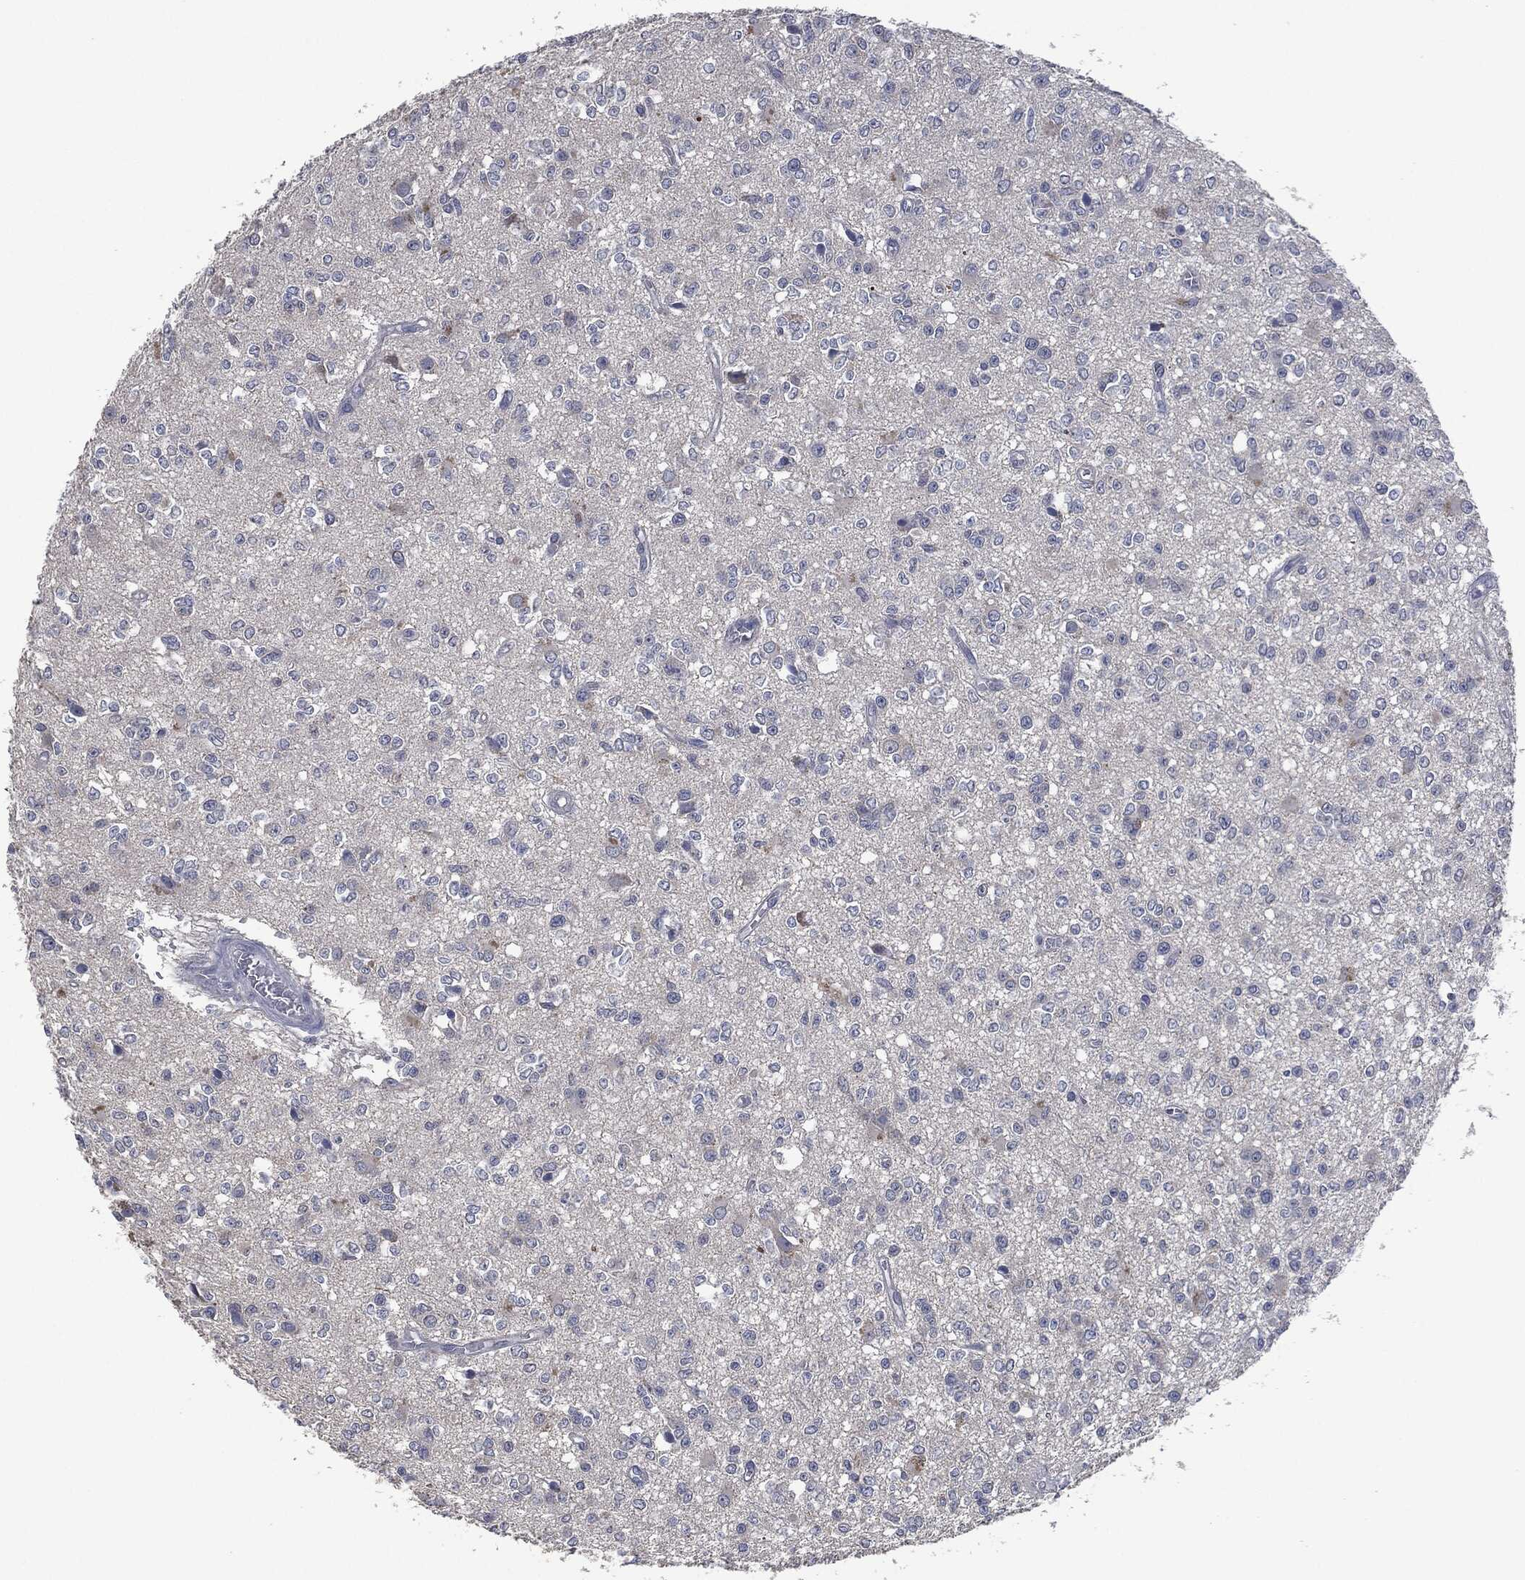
{"staining": {"intensity": "negative", "quantity": "none", "location": "none"}, "tissue": "glioma", "cell_type": "Tumor cells", "image_type": "cancer", "snomed": [{"axis": "morphology", "description": "Glioma, malignant, Low grade"}, {"axis": "topography", "description": "Brain"}], "caption": "DAB (3,3'-diaminobenzidine) immunohistochemical staining of human glioma reveals no significant positivity in tumor cells.", "gene": "IL1RN", "patient": {"sex": "female", "age": 45}}